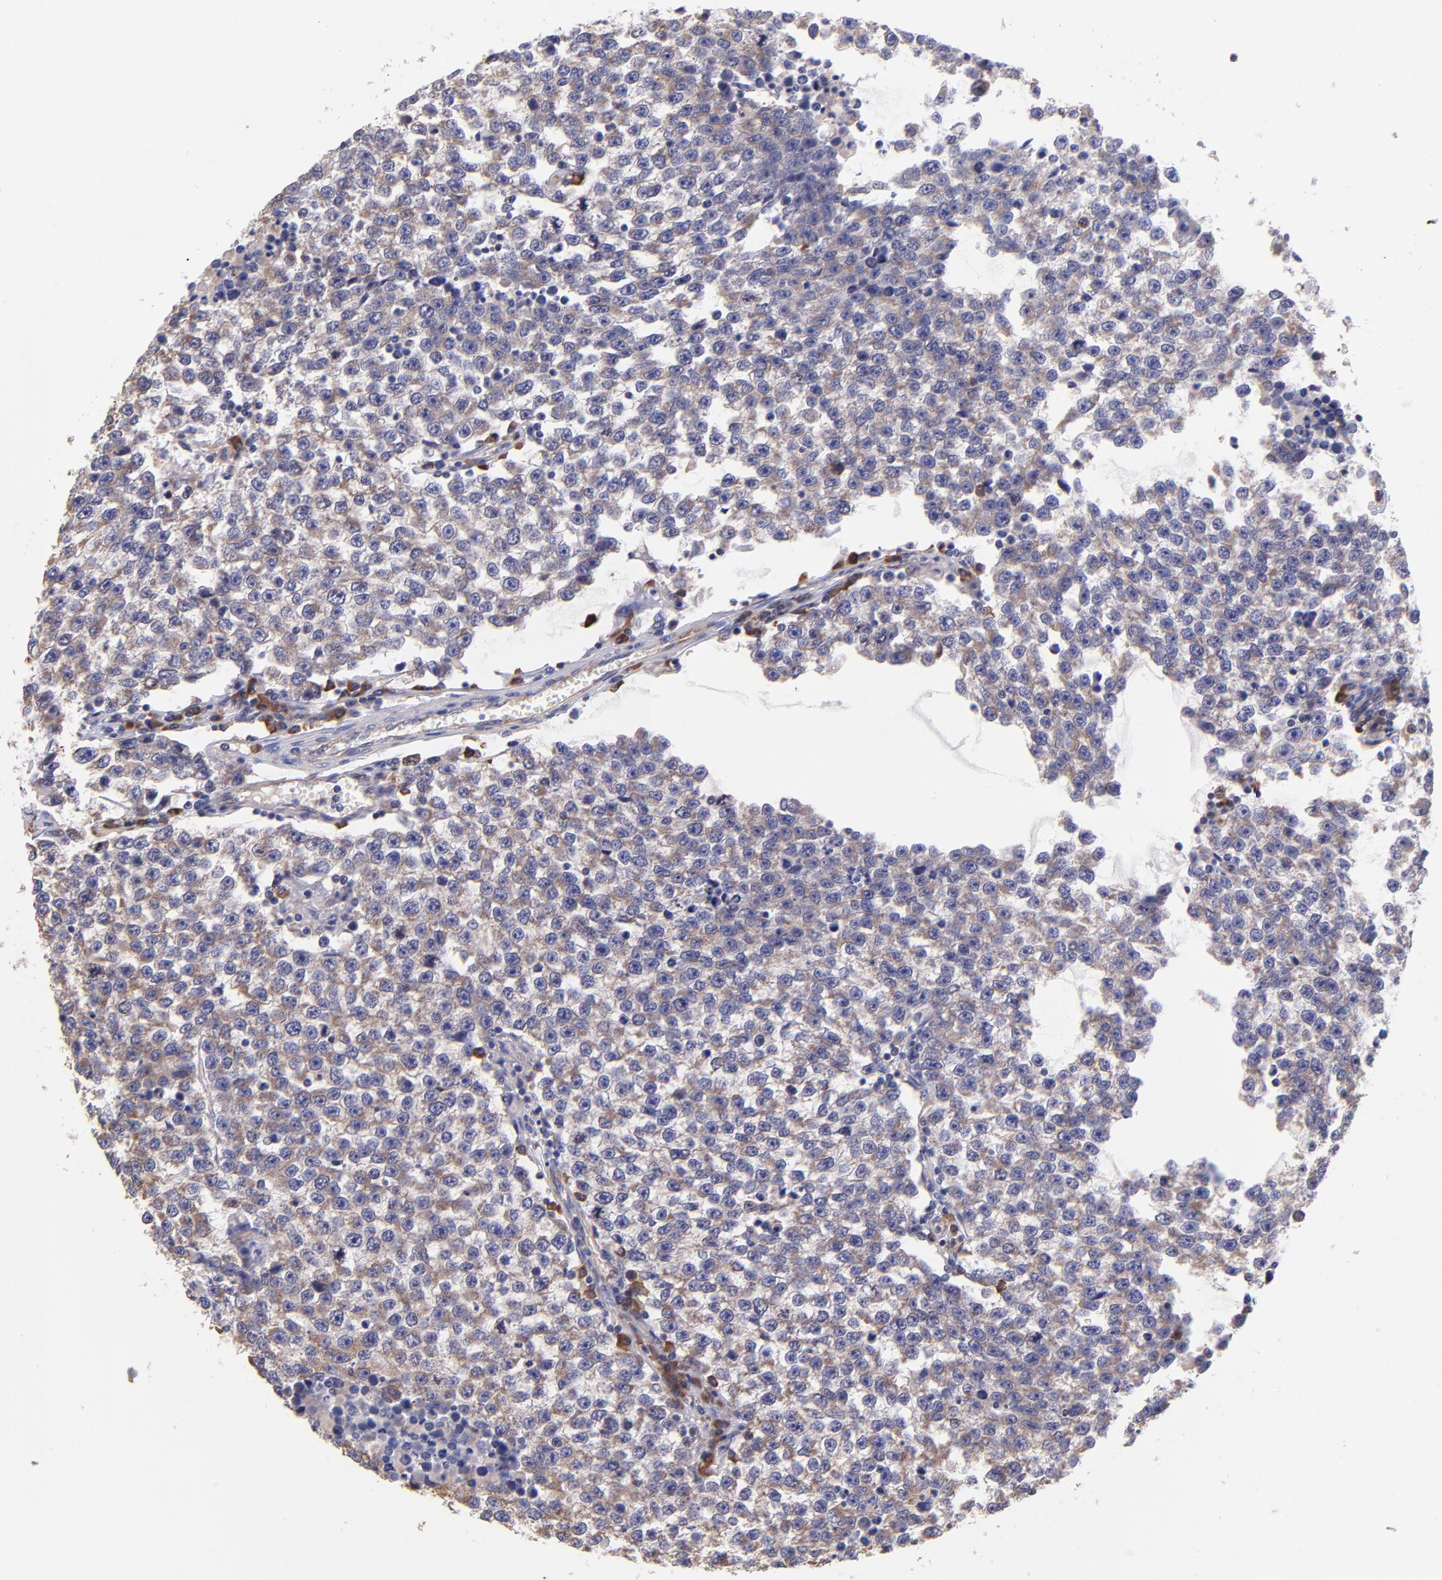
{"staining": {"intensity": "weak", "quantity": ">75%", "location": "cytoplasmic/membranous"}, "tissue": "testis cancer", "cell_type": "Tumor cells", "image_type": "cancer", "snomed": [{"axis": "morphology", "description": "Seminoma, NOS"}, {"axis": "topography", "description": "Testis"}], "caption": "High-magnification brightfield microscopy of testis seminoma stained with DAB (brown) and counterstained with hematoxylin (blue). tumor cells exhibit weak cytoplasmic/membranous expression is seen in approximately>75% of cells.", "gene": "PREX1", "patient": {"sex": "male", "age": 36}}